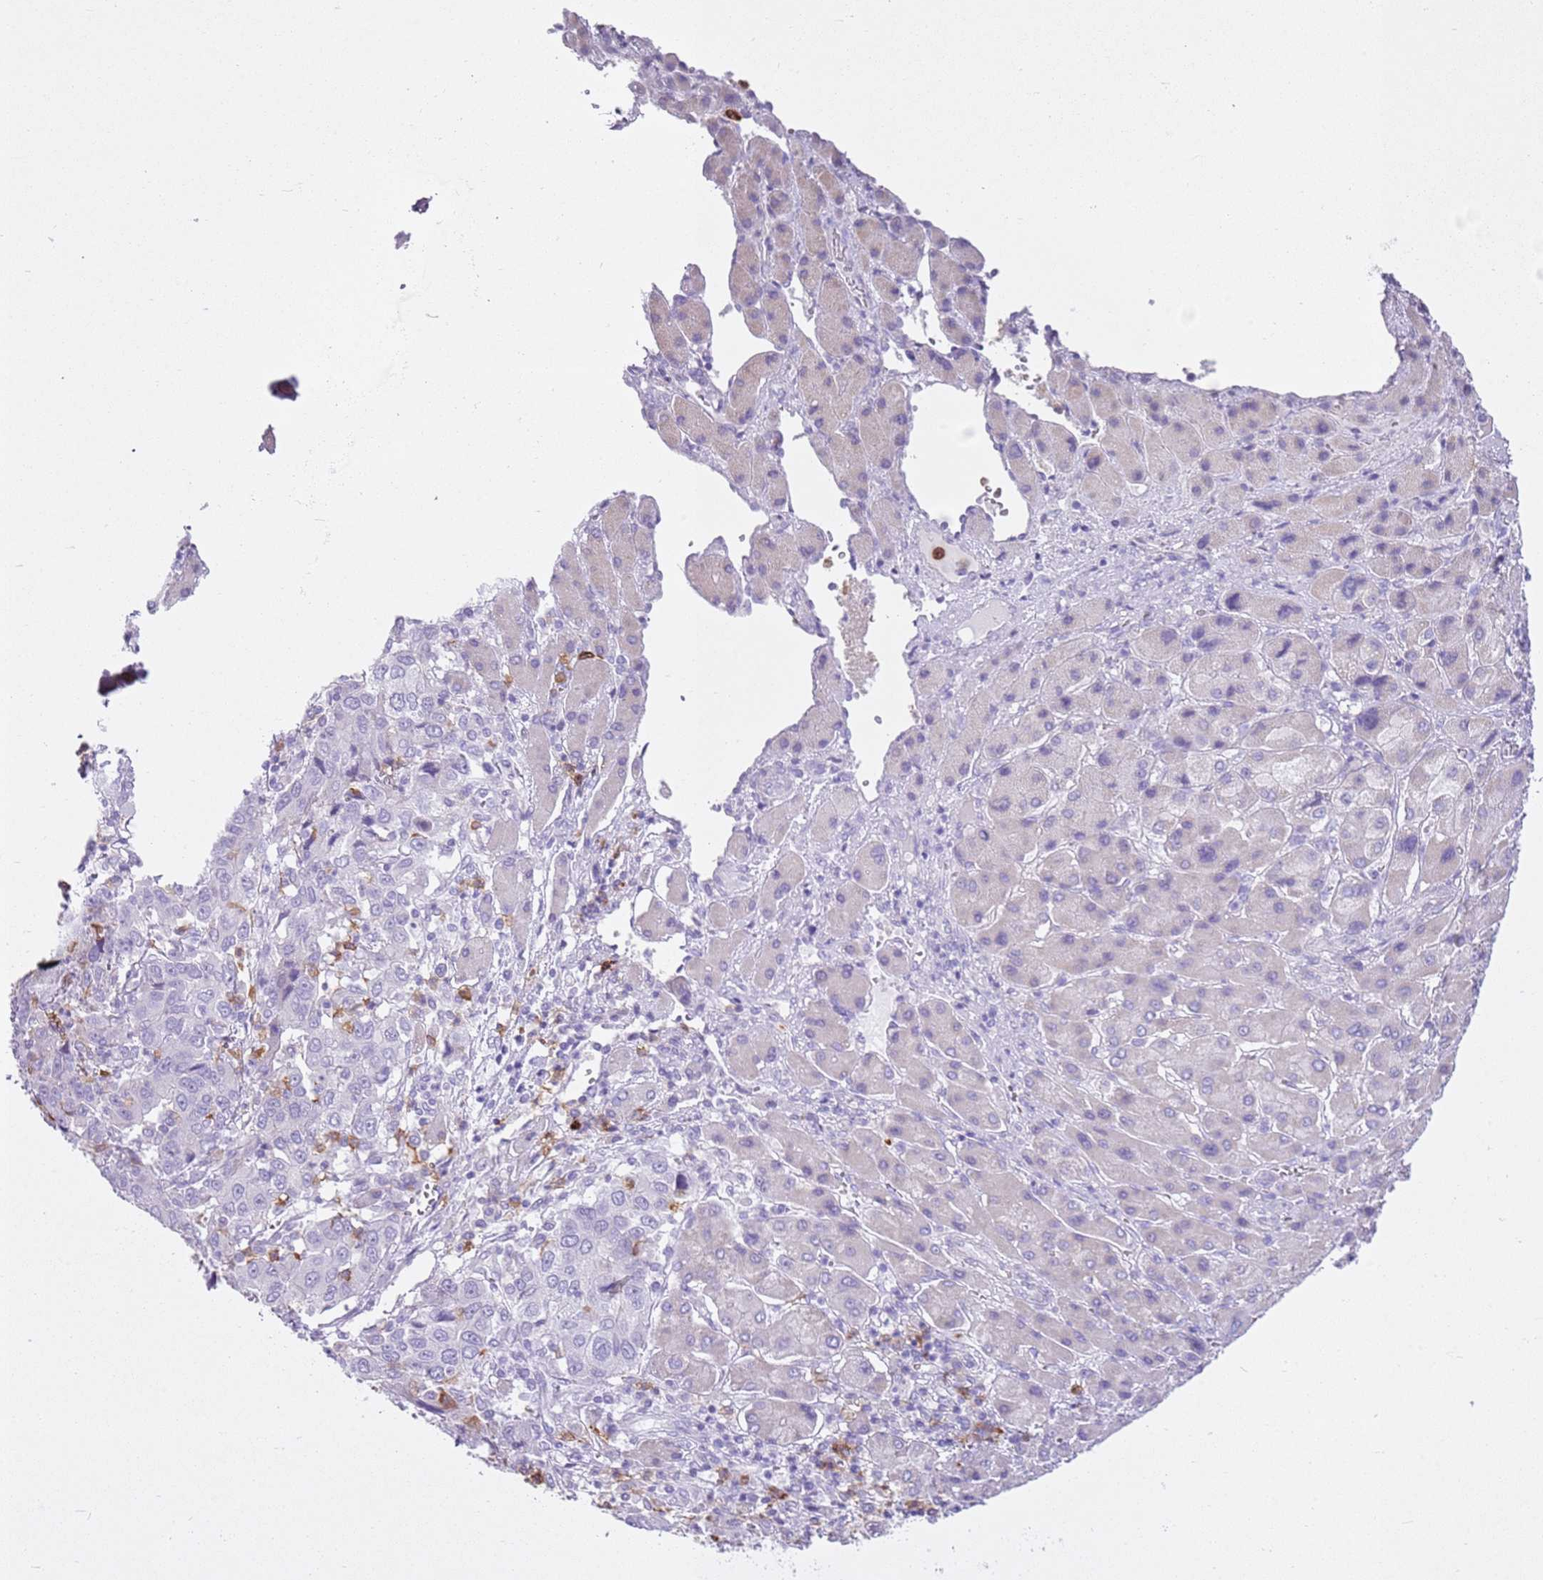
{"staining": {"intensity": "negative", "quantity": "none", "location": "none"}, "tissue": "liver cancer", "cell_type": "Tumor cells", "image_type": "cancer", "snomed": [{"axis": "morphology", "description": "Carcinoma, Hepatocellular, NOS"}, {"axis": "topography", "description": "Liver"}], "caption": "Immunohistochemistry (IHC) micrograph of hepatocellular carcinoma (liver) stained for a protein (brown), which exhibits no staining in tumor cells.", "gene": "CD177", "patient": {"sex": "male", "age": 63}}